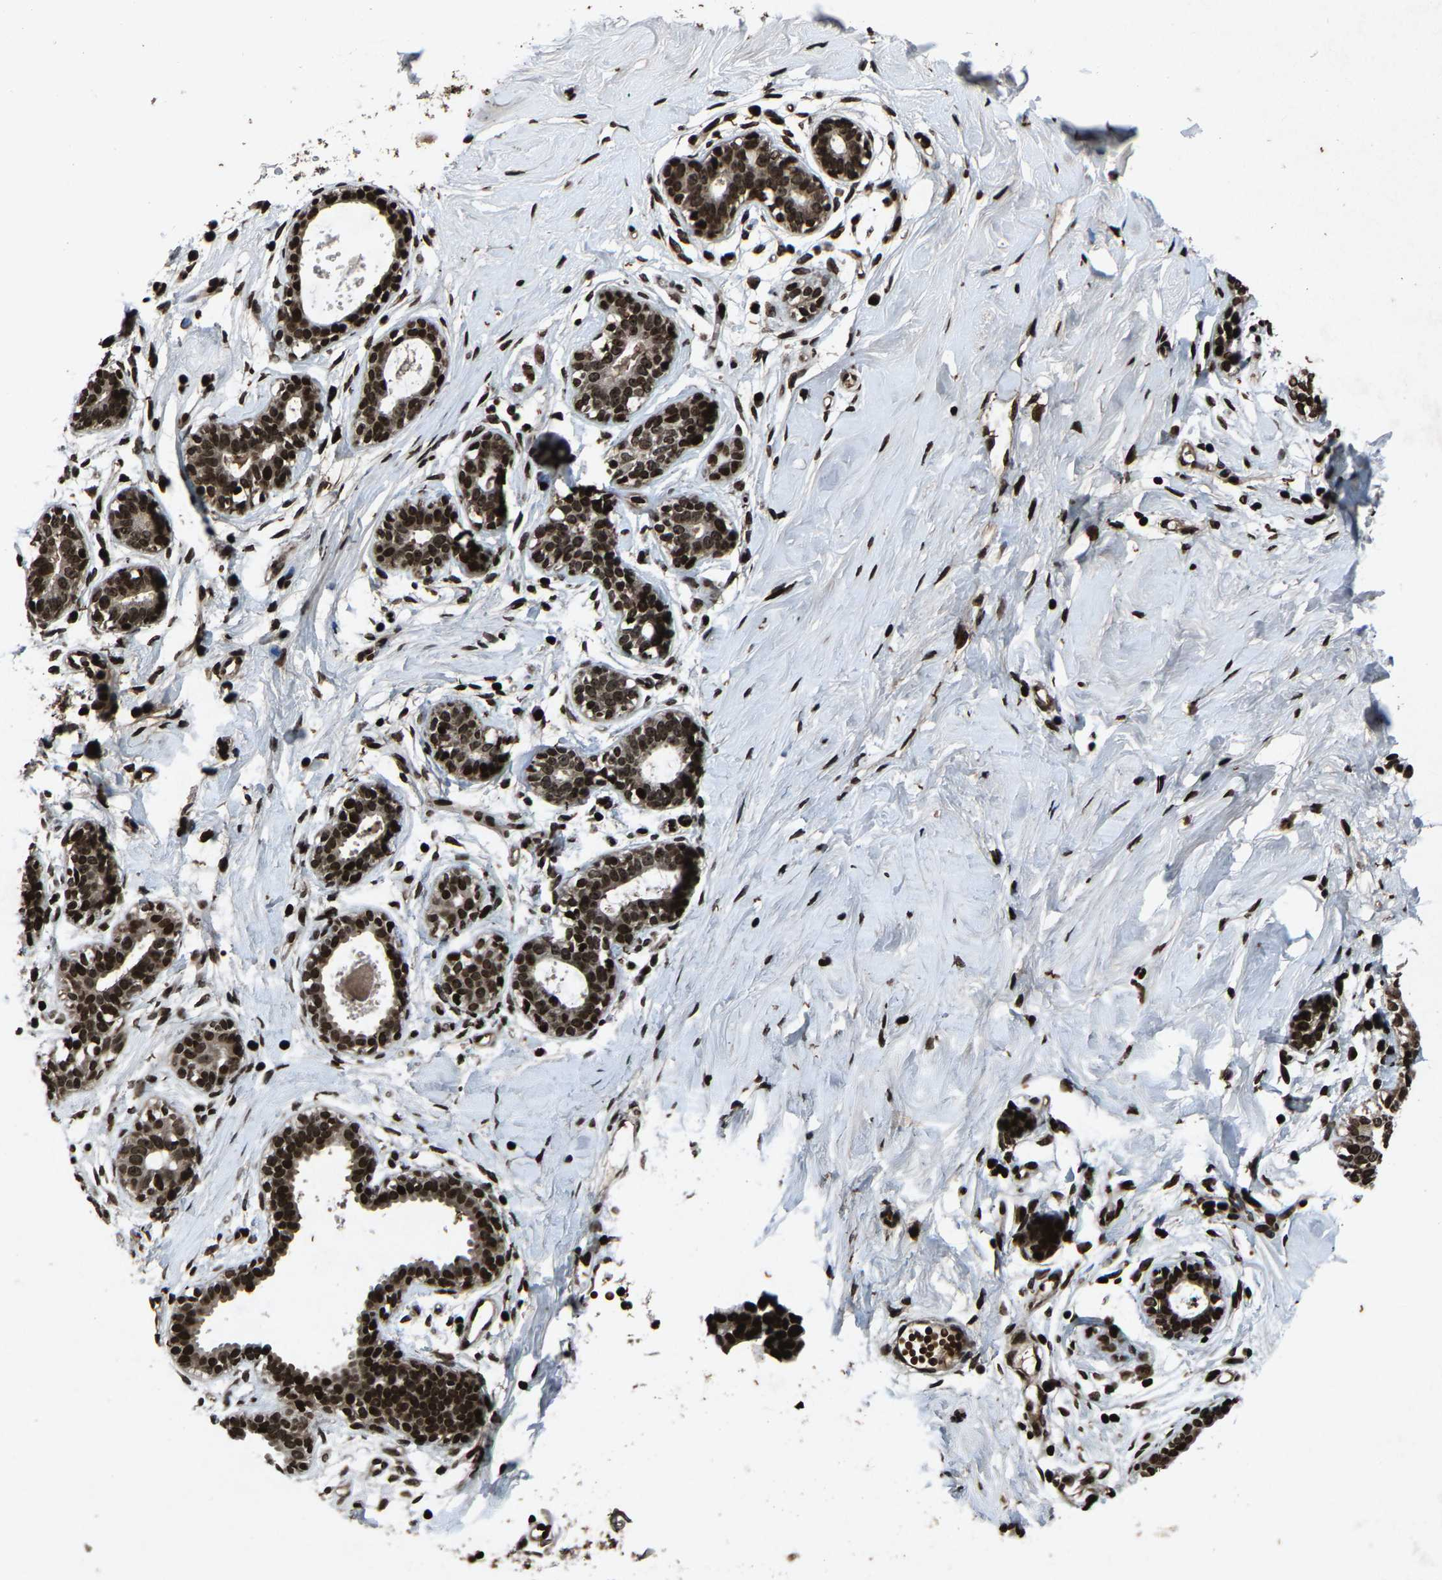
{"staining": {"intensity": "strong", "quantity": ">75%", "location": "nuclear"}, "tissue": "breast", "cell_type": "Adipocytes", "image_type": "normal", "snomed": [{"axis": "morphology", "description": "Normal tissue, NOS"}, {"axis": "topography", "description": "Breast"}], "caption": "An IHC micrograph of unremarkable tissue is shown. Protein staining in brown highlights strong nuclear positivity in breast within adipocytes. (Brightfield microscopy of DAB IHC at high magnification).", "gene": "H4C1", "patient": {"sex": "female", "age": 23}}